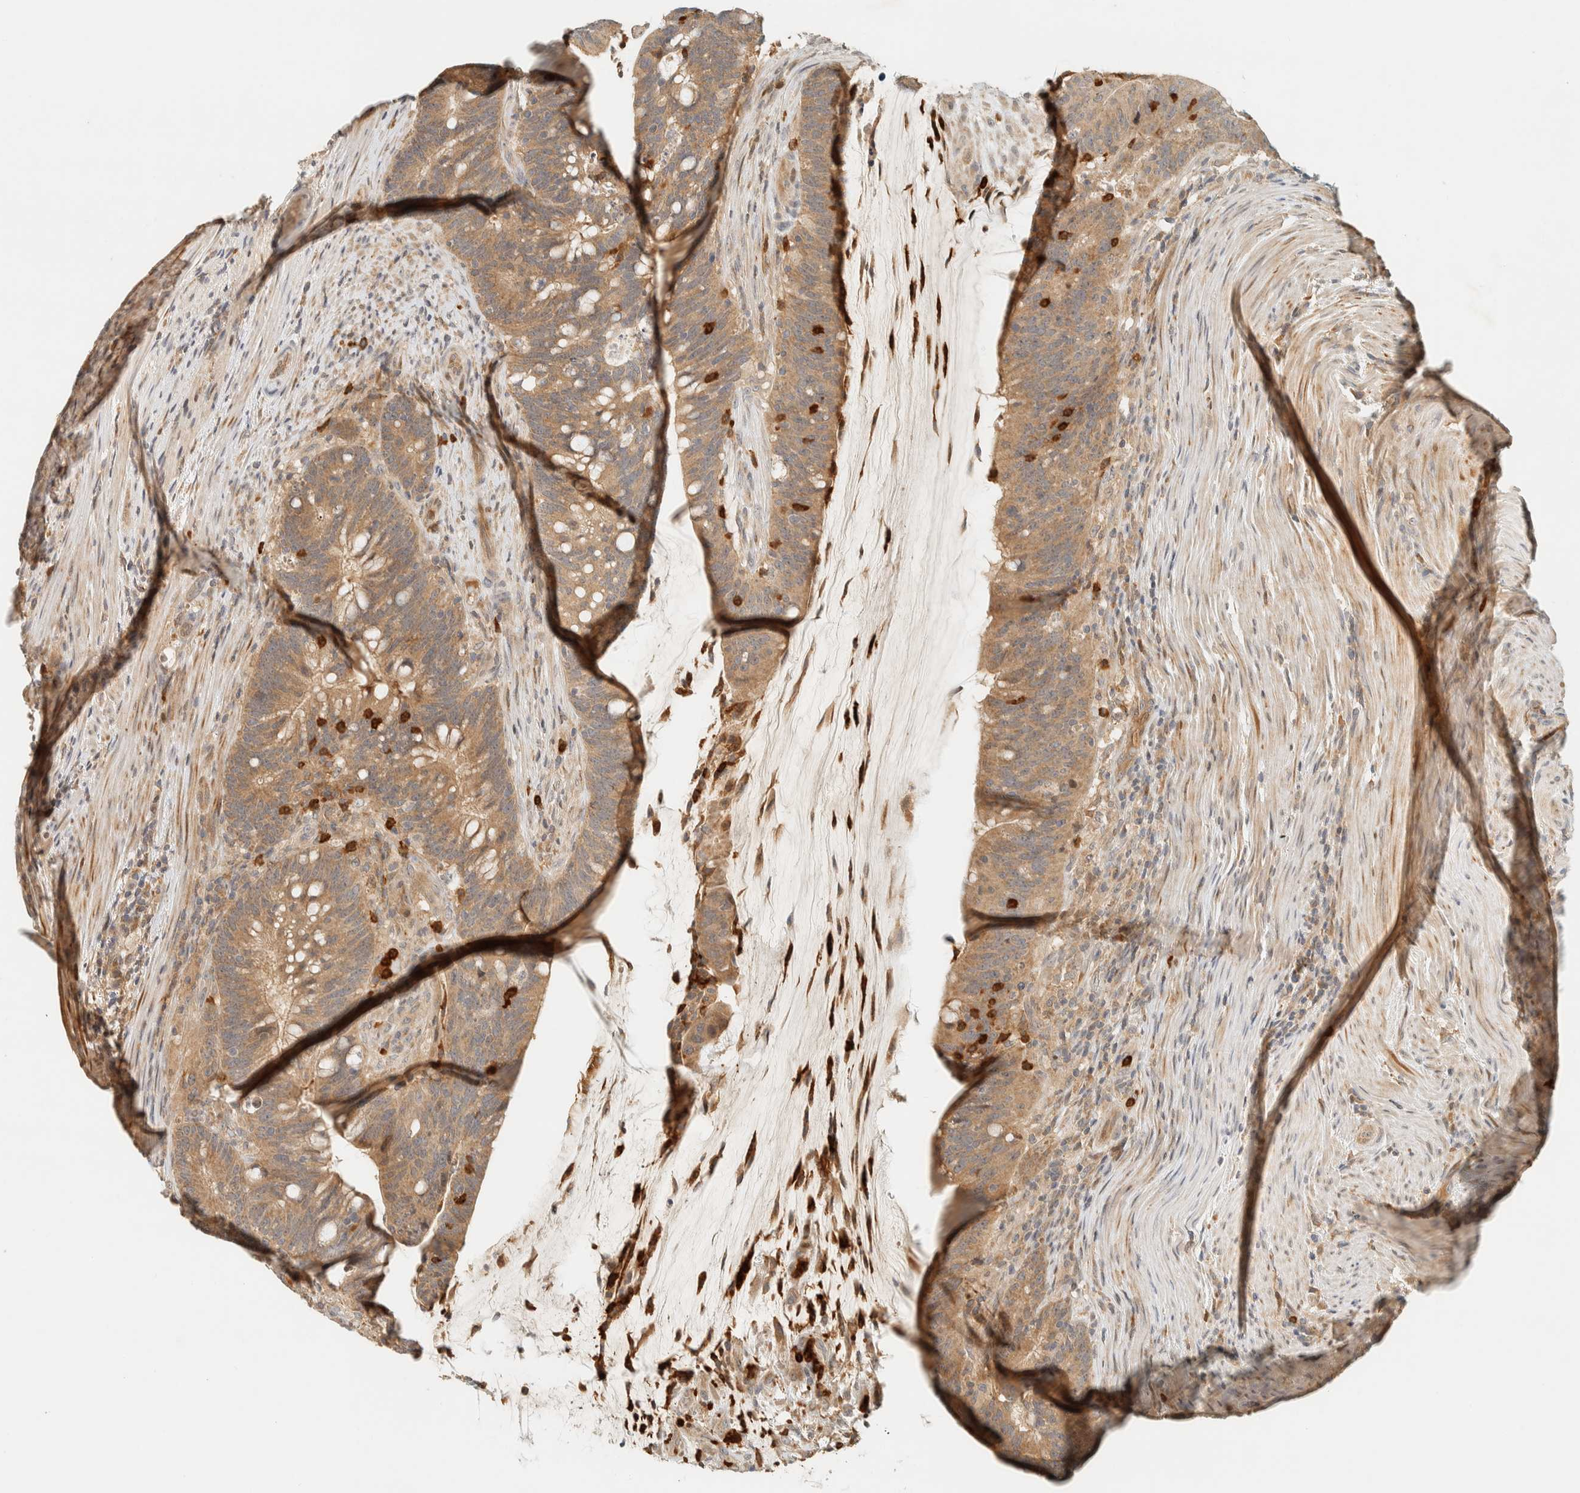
{"staining": {"intensity": "weak", "quantity": ">75%", "location": "cytoplasmic/membranous"}, "tissue": "colorectal cancer", "cell_type": "Tumor cells", "image_type": "cancer", "snomed": [{"axis": "morphology", "description": "Adenocarcinoma, NOS"}, {"axis": "topography", "description": "Colon"}], "caption": "This is an image of IHC staining of colorectal cancer (adenocarcinoma), which shows weak staining in the cytoplasmic/membranous of tumor cells.", "gene": "CCDC171", "patient": {"sex": "female", "age": 66}}